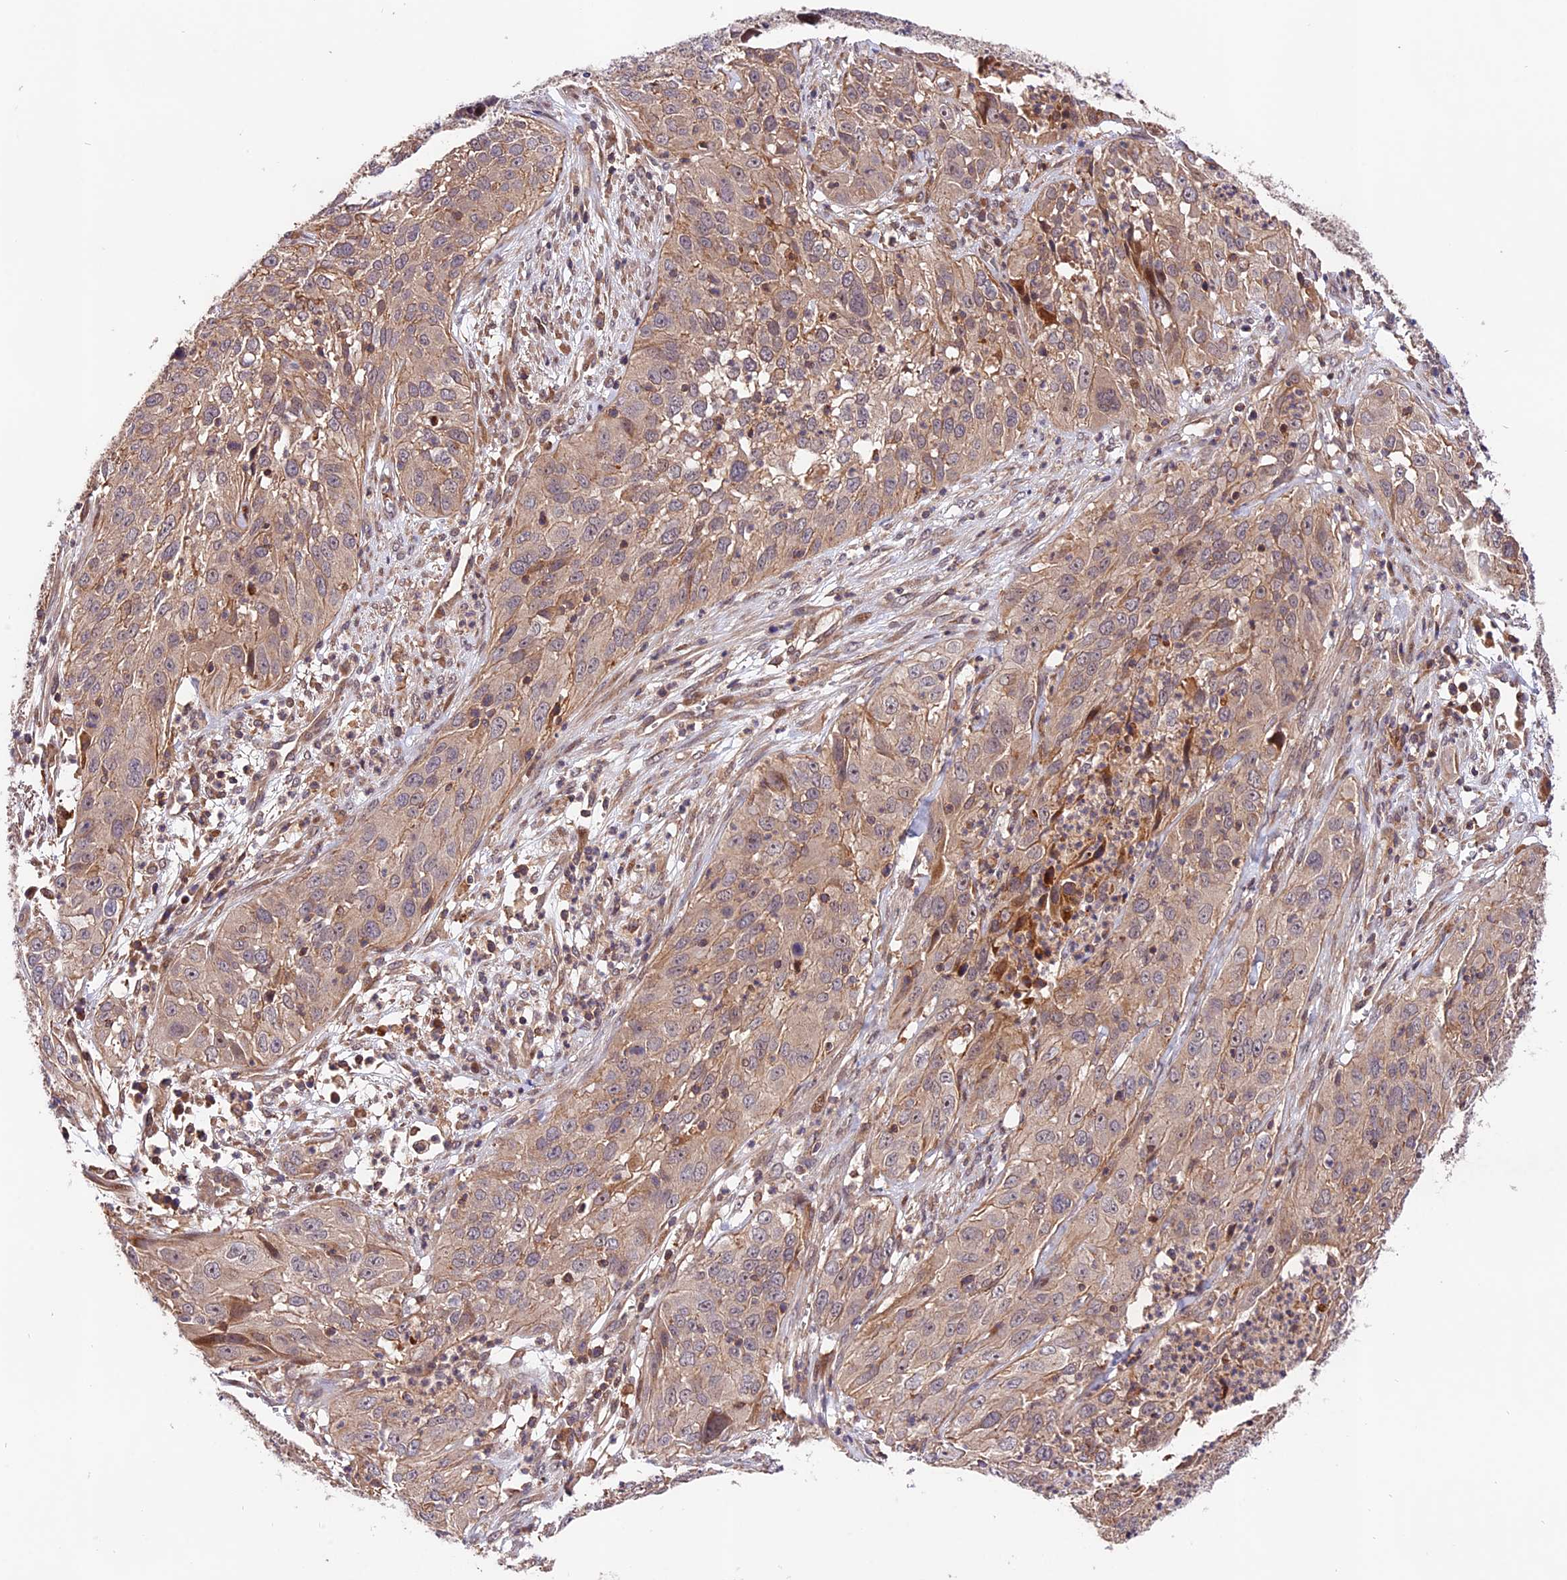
{"staining": {"intensity": "weak", "quantity": "25%-75%", "location": "cytoplasmic/membranous"}, "tissue": "cervical cancer", "cell_type": "Tumor cells", "image_type": "cancer", "snomed": [{"axis": "morphology", "description": "Squamous cell carcinoma, NOS"}, {"axis": "topography", "description": "Cervix"}], "caption": "Immunohistochemical staining of cervical squamous cell carcinoma reveals low levels of weak cytoplasmic/membranous protein expression in approximately 25%-75% of tumor cells.", "gene": "CACNA1H", "patient": {"sex": "female", "age": 32}}